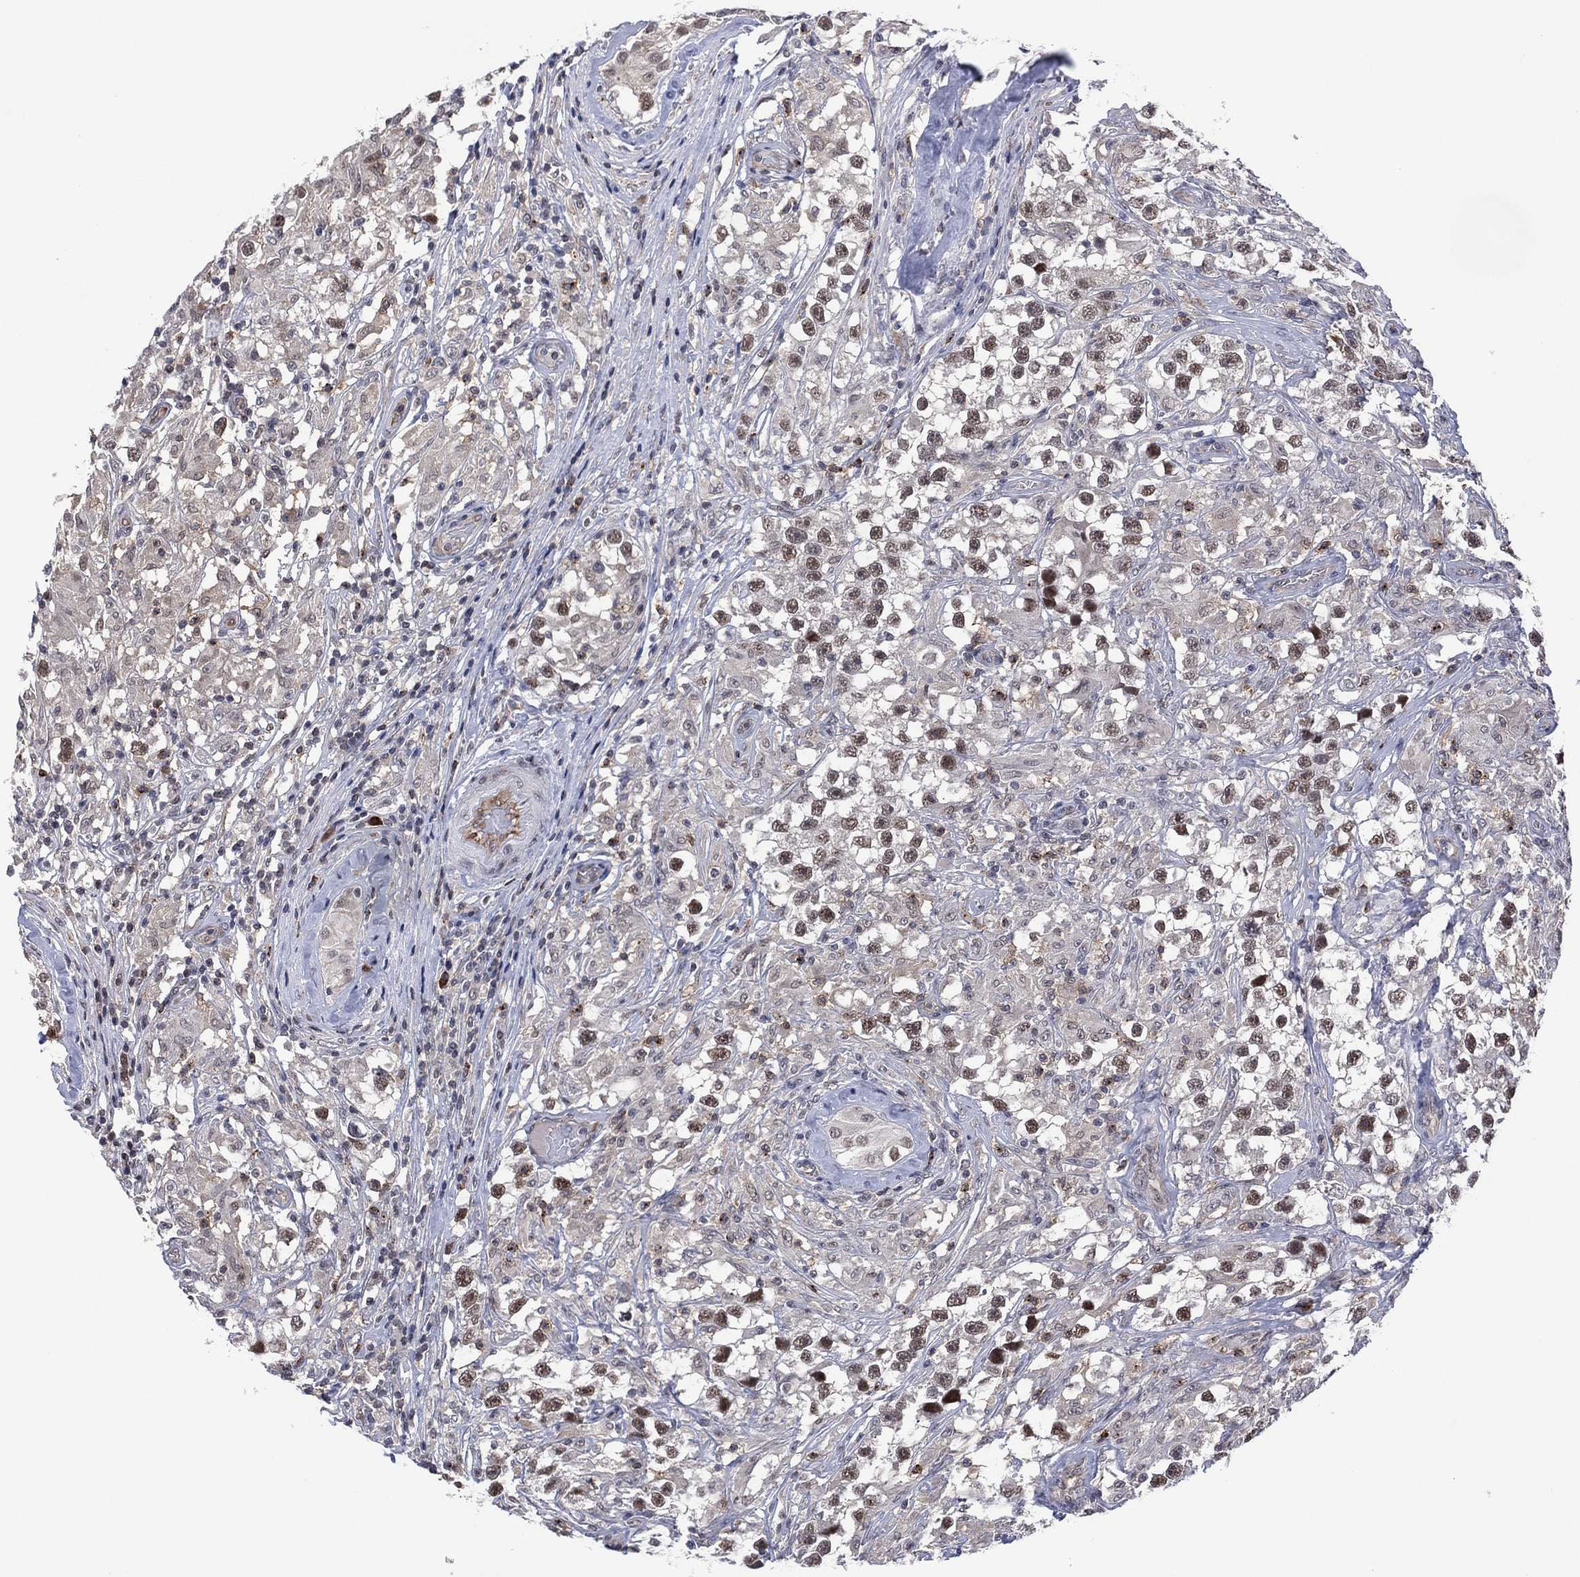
{"staining": {"intensity": "strong", "quantity": "<25%", "location": "cytoplasmic/membranous,nuclear"}, "tissue": "testis cancer", "cell_type": "Tumor cells", "image_type": "cancer", "snomed": [{"axis": "morphology", "description": "Seminoma, NOS"}, {"axis": "topography", "description": "Testis"}], "caption": "A brown stain shows strong cytoplasmic/membranous and nuclear positivity of a protein in human testis cancer (seminoma) tumor cells.", "gene": "DPP4", "patient": {"sex": "male", "age": 46}}